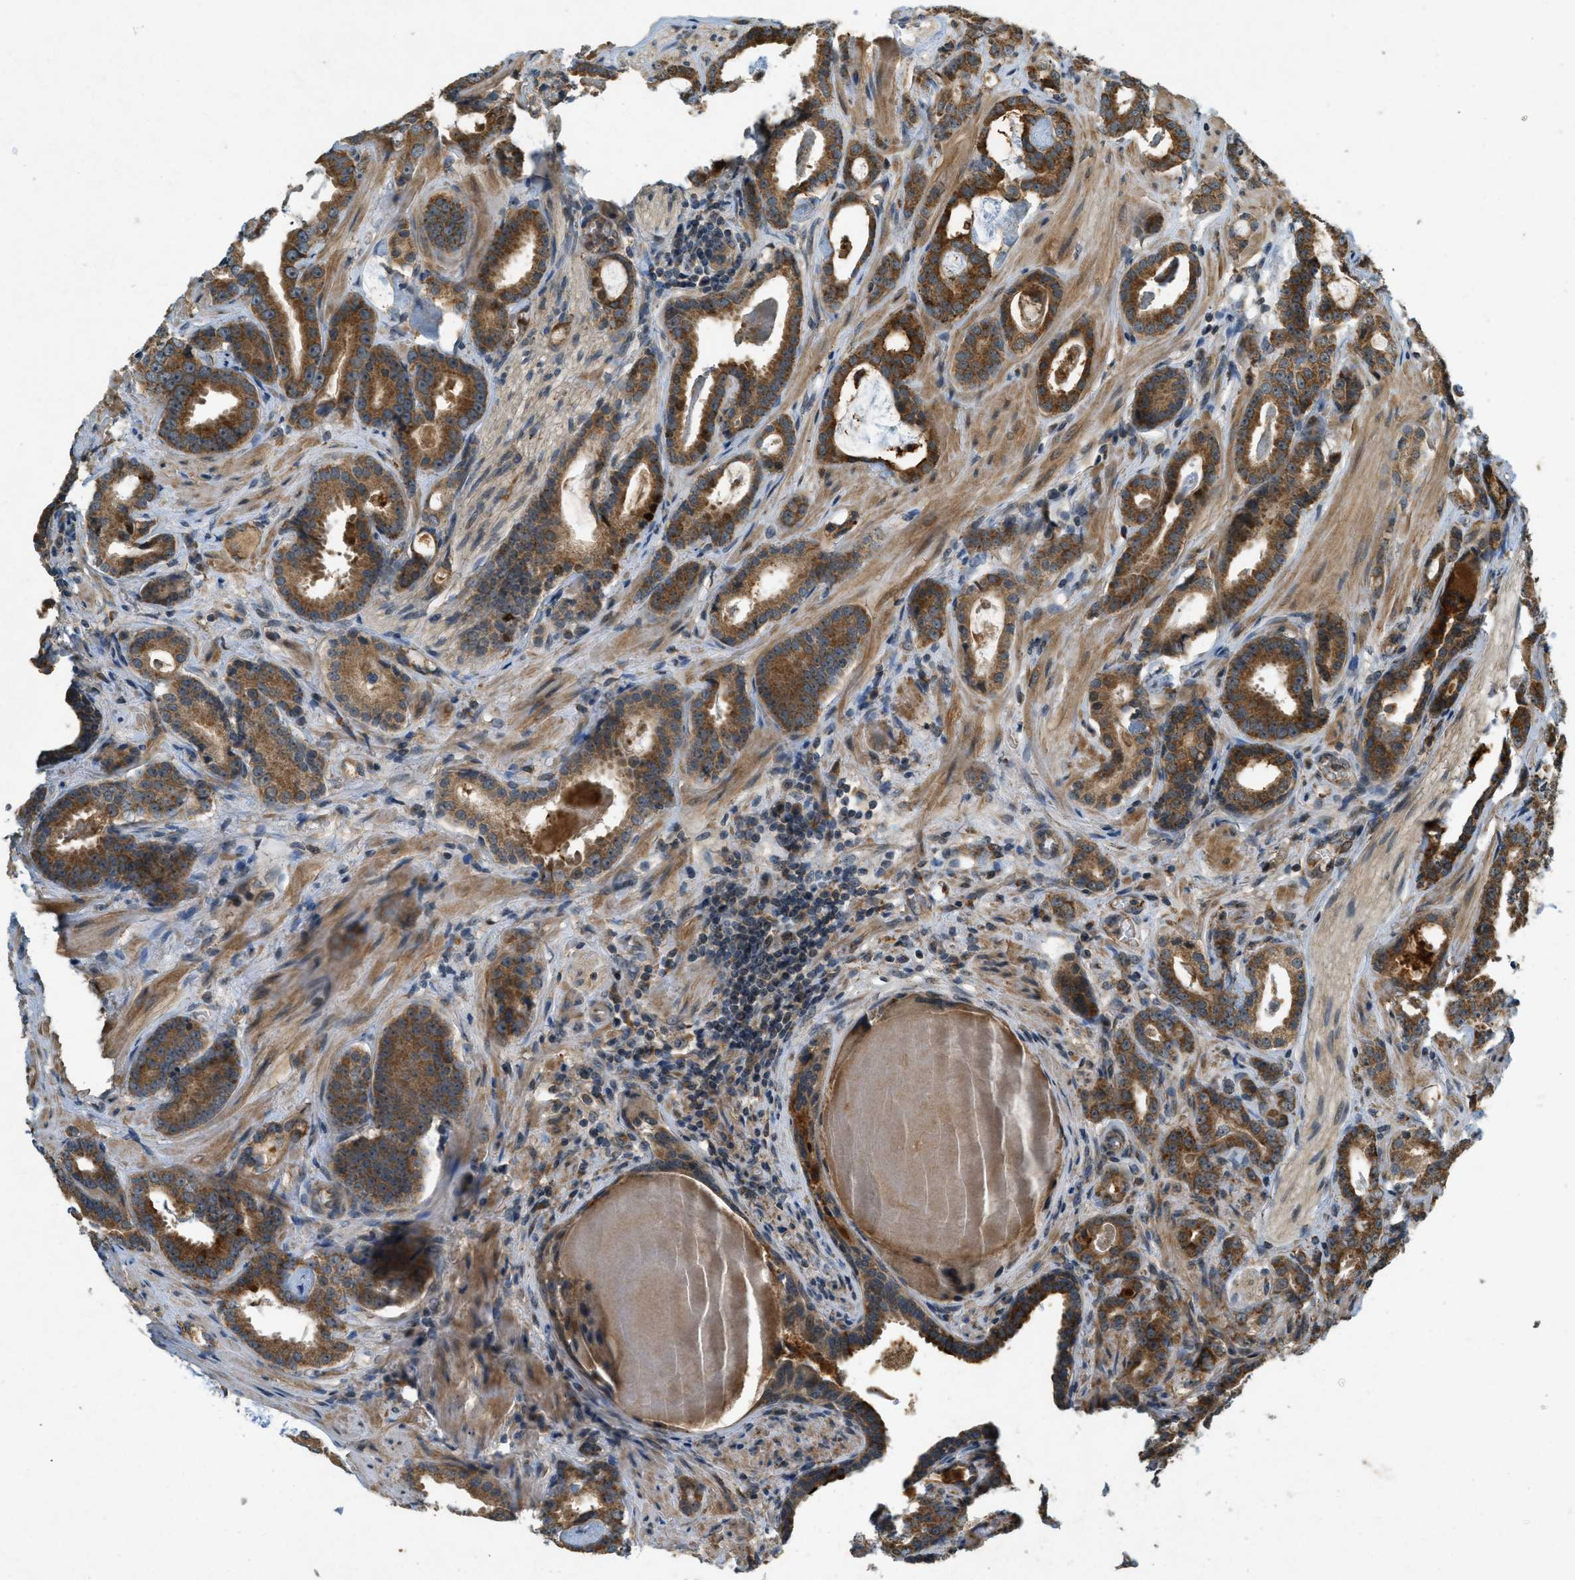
{"staining": {"intensity": "moderate", "quantity": ">75%", "location": "cytoplasmic/membranous"}, "tissue": "prostate cancer", "cell_type": "Tumor cells", "image_type": "cancer", "snomed": [{"axis": "morphology", "description": "Adenocarcinoma, Low grade"}, {"axis": "topography", "description": "Prostate"}], "caption": "Moderate cytoplasmic/membranous staining for a protein is present in about >75% of tumor cells of prostate low-grade adenocarcinoma using IHC.", "gene": "PPP1R15A", "patient": {"sex": "male", "age": 53}}